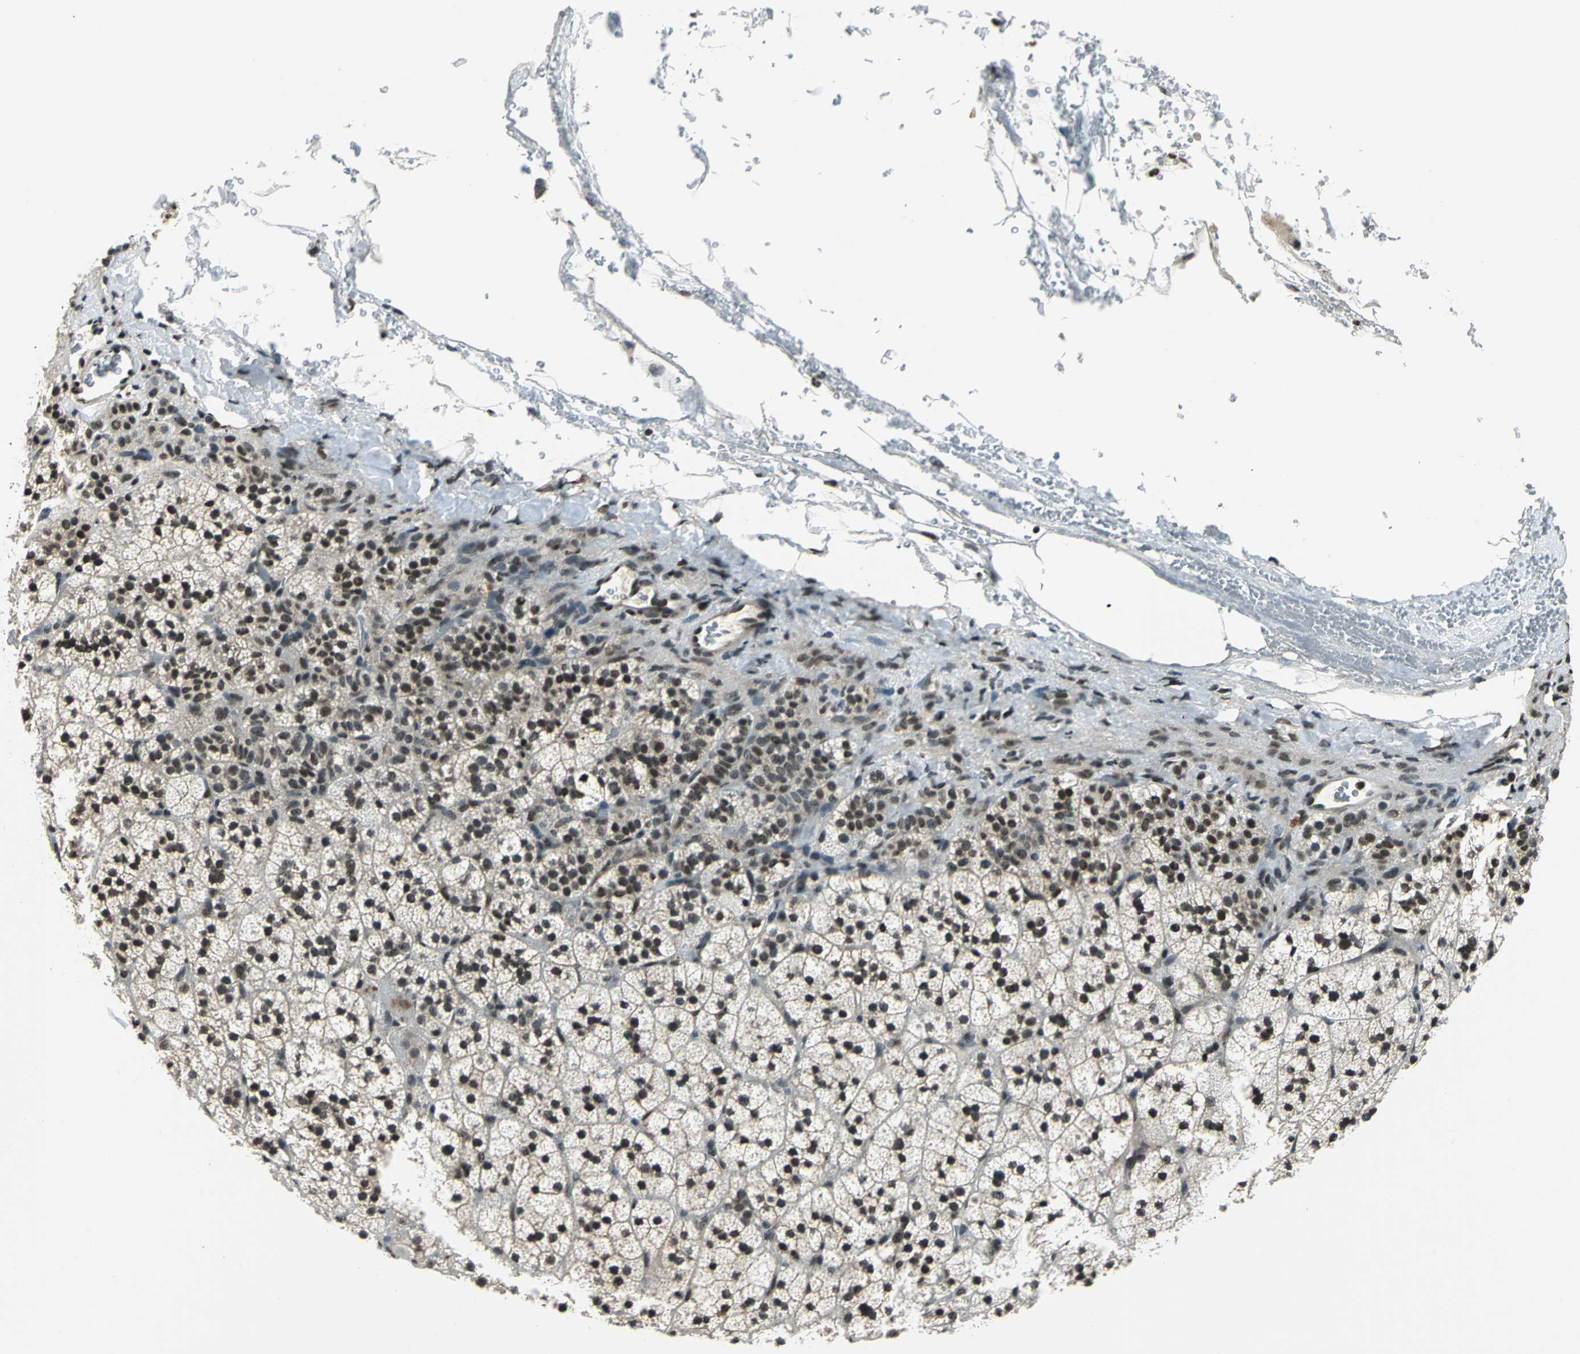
{"staining": {"intensity": "strong", "quantity": "25%-75%", "location": "nuclear"}, "tissue": "adrenal gland", "cell_type": "Glandular cells", "image_type": "normal", "snomed": [{"axis": "morphology", "description": "Normal tissue, NOS"}, {"axis": "topography", "description": "Adrenal gland"}], "caption": "This histopathology image displays immunohistochemistry staining of unremarkable adrenal gland, with high strong nuclear positivity in approximately 25%-75% of glandular cells.", "gene": "RBM14", "patient": {"sex": "male", "age": 35}}